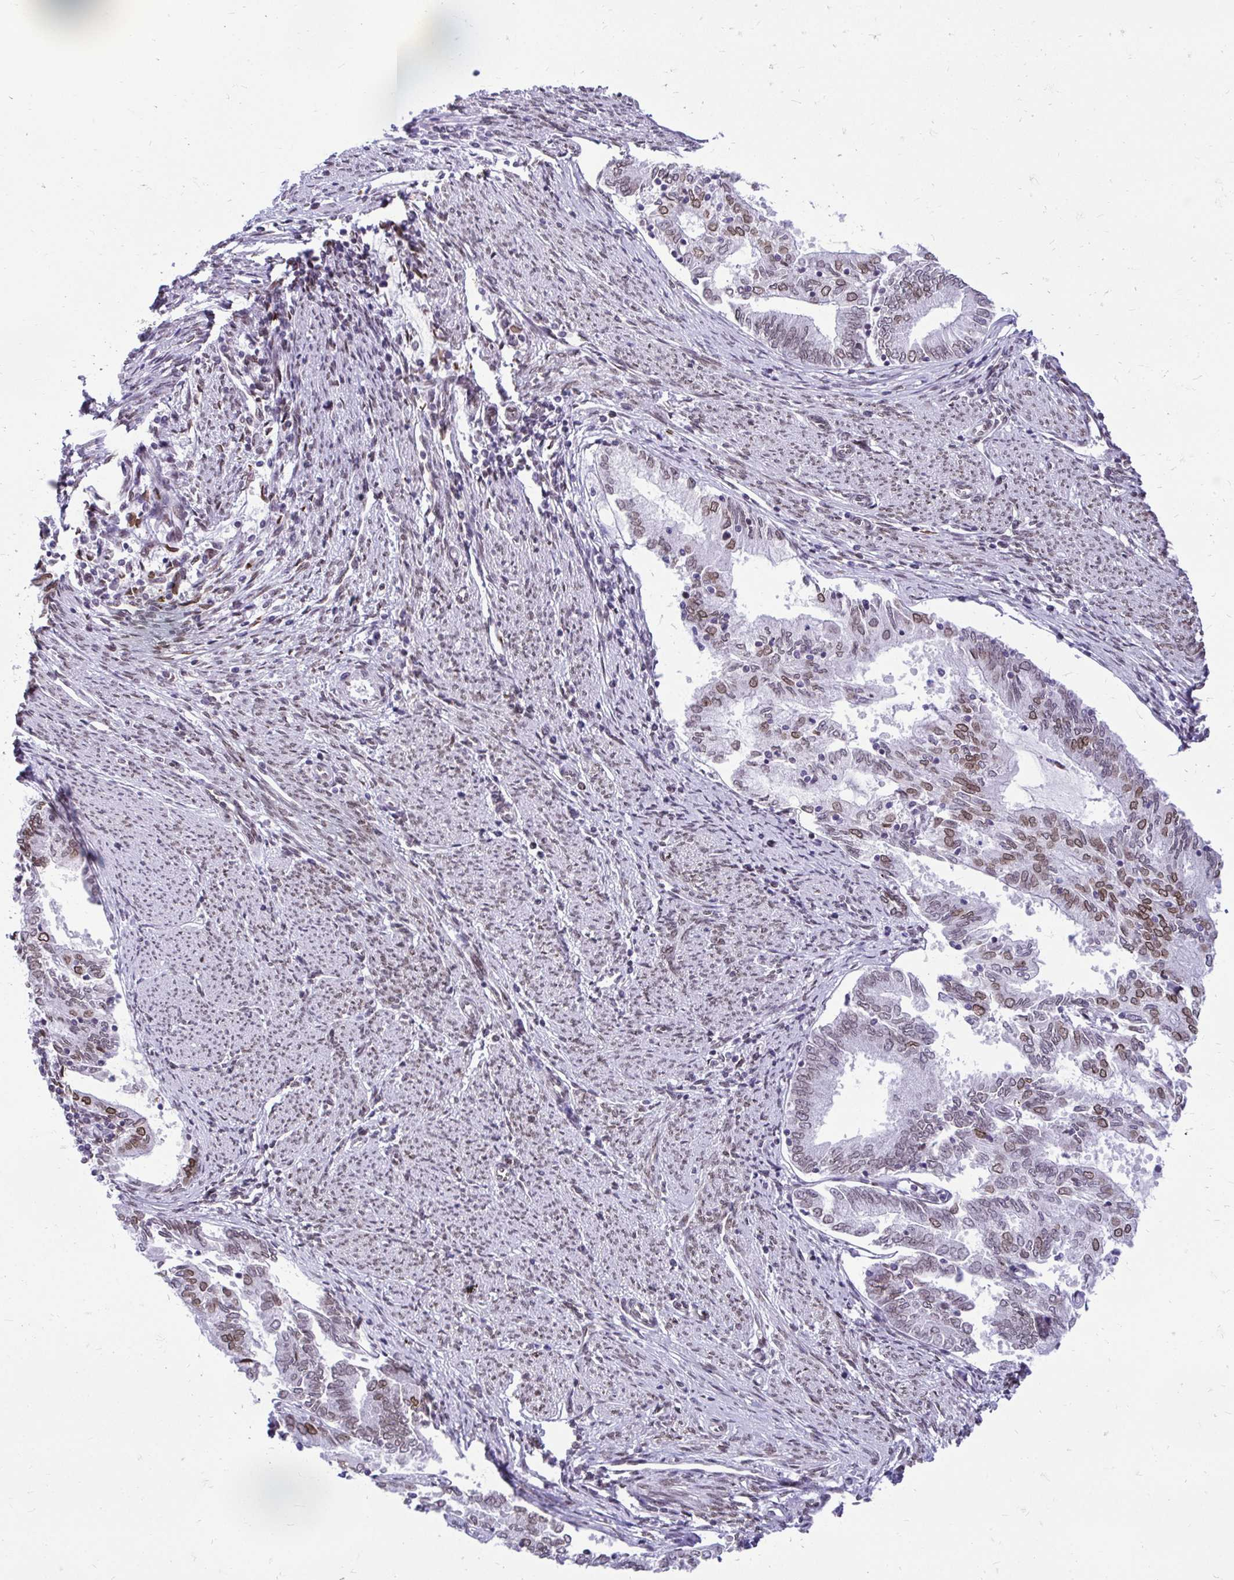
{"staining": {"intensity": "moderate", "quantity": ">75%", "location": "cytoplasmic/membranous,nuclear"}, "tissue": "endometrial cancer", "cell_type": "Tumor cells", "image_type": "cancer", "snomed": [{"axis": "morphology", "description": "Adenocarcinoma, NOS"}, {"axis": "topography", "description": "Endometrium"}], "caption": "DAB (3,3'-diaminobenzidine) immunohistochemical staining of adenocarcinoma (endometrial) demonstrates moderate cytoplasmic/membranous and nuclear protein expression in about >75% of tumor cells.", "gene": "BANF1", "patient": {"sex": "female", "age": 79}}